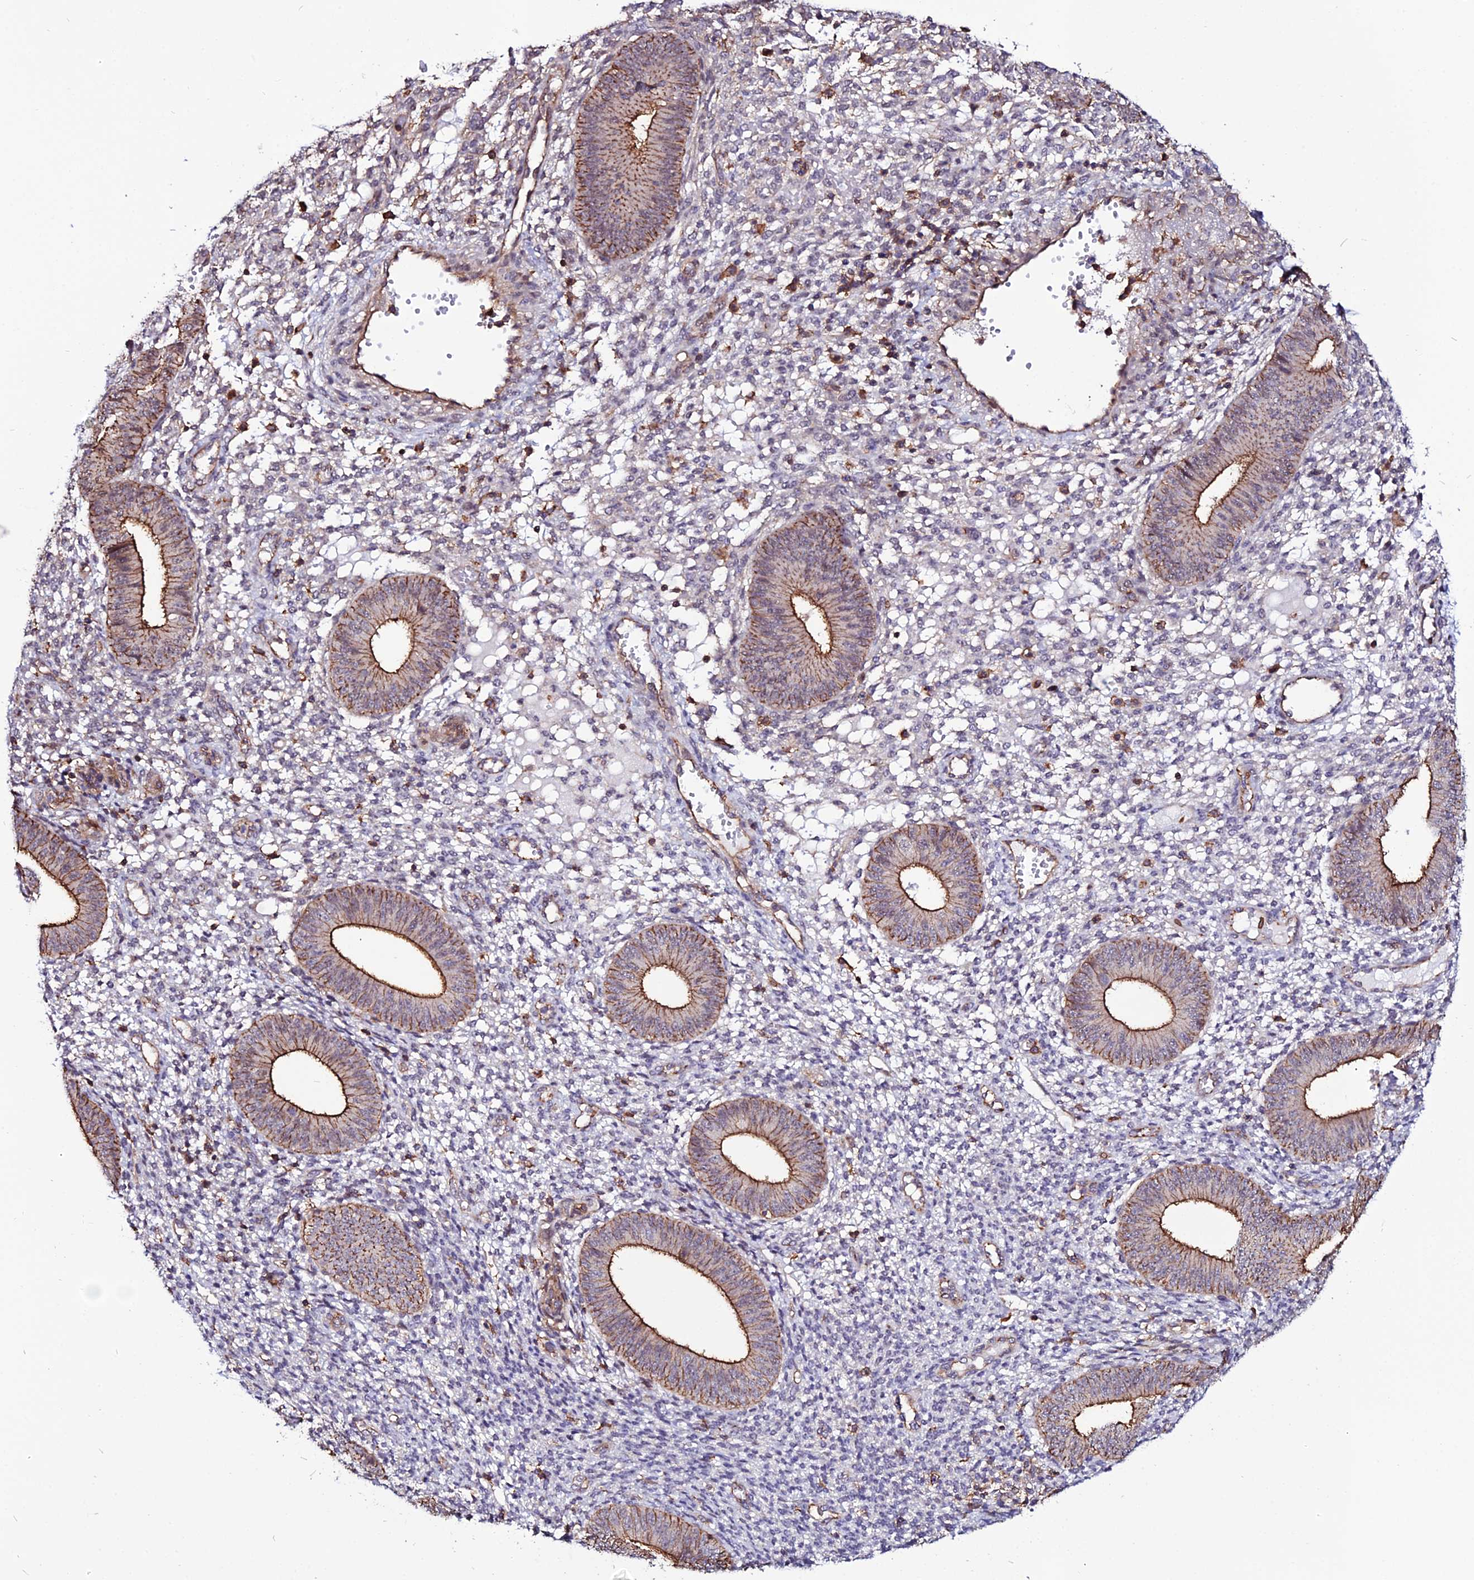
{"staining": {"intensity": "negative", "quantity": "none", "location": "none"}, "tissue": "endometrium", "cell_type": "Cells in endometrial stroma", "image_type": "normal", "snomed": [{"axis": "morphology", "description": "Normal tissue, NOS"}, {"axis": "topography", "description": "Endometrium"}], "caption": "Immunohistochemistry (IHC) histopathology image of benign human endometrium stained for a protein (brown), which shows no staining in cells in endometrial stroma. (DAB (3,3'-diaminobenzidine) immunohistochemistry (IHC) visualized using brightfield microscopy, high magnification).", "gene": "USP17L10", "patient": {"sex": "female", "age": 49}}